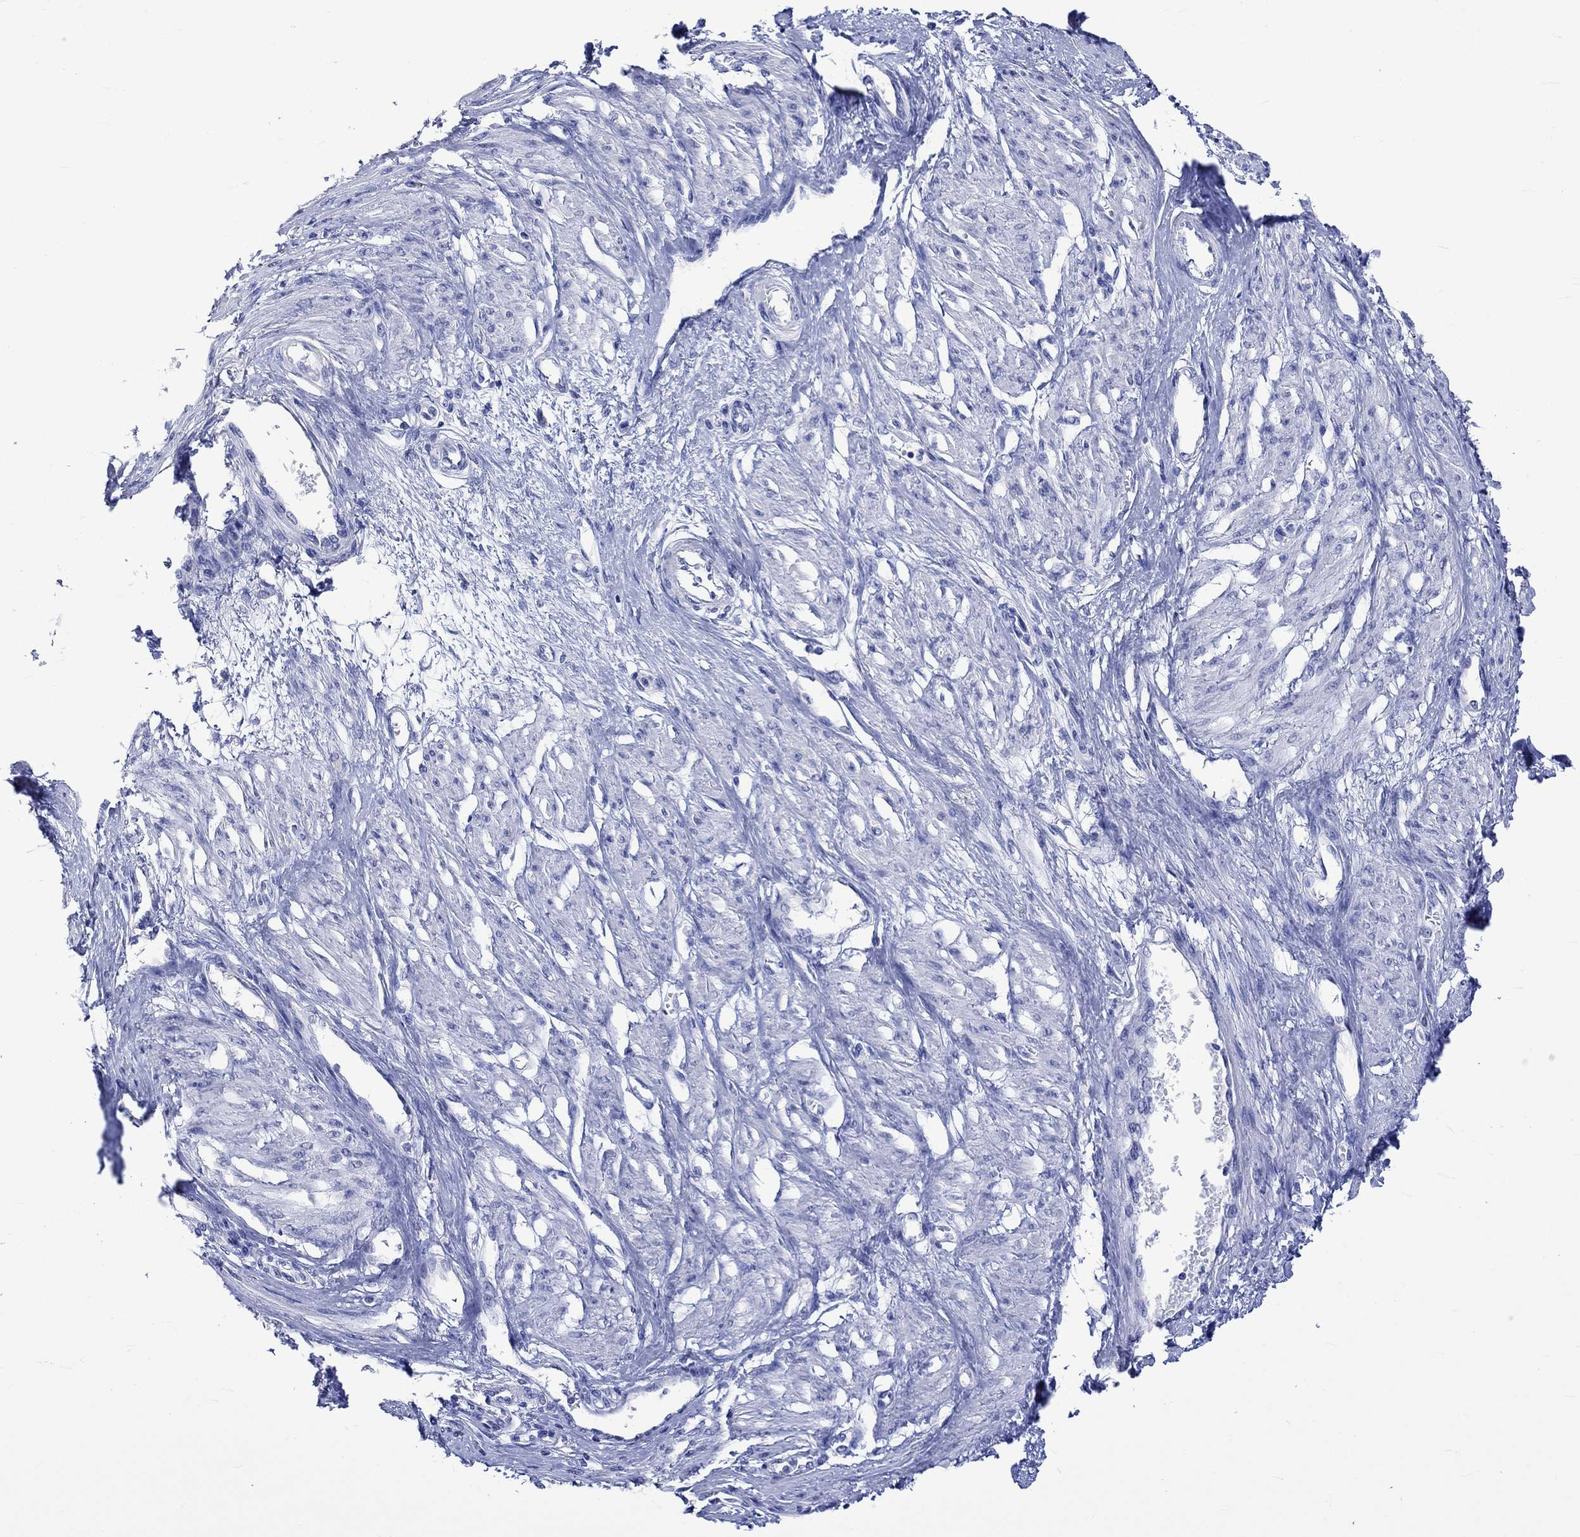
{"staining": {"intensity": "negative", "quantity": "none", "location": "none"}, "tissue": "smooth muscle", "cell_type": "Smooth muscle cells", "image_type": "normal", "snomed": [{"axis": "morphology", "description": "Normal tissue, NOS"}, {"axis": "topography", "description": "Smooth muscle"}, {"axis": "topography", "description": "Uterus"}], "caption": "A high-resolution image shows IHC staining of benign smooth muscle, which demonstrates no significant positivity in smooth muscle cells.", "gene": "KLHL33", "patient": {"sex": "female", "age": 39}}